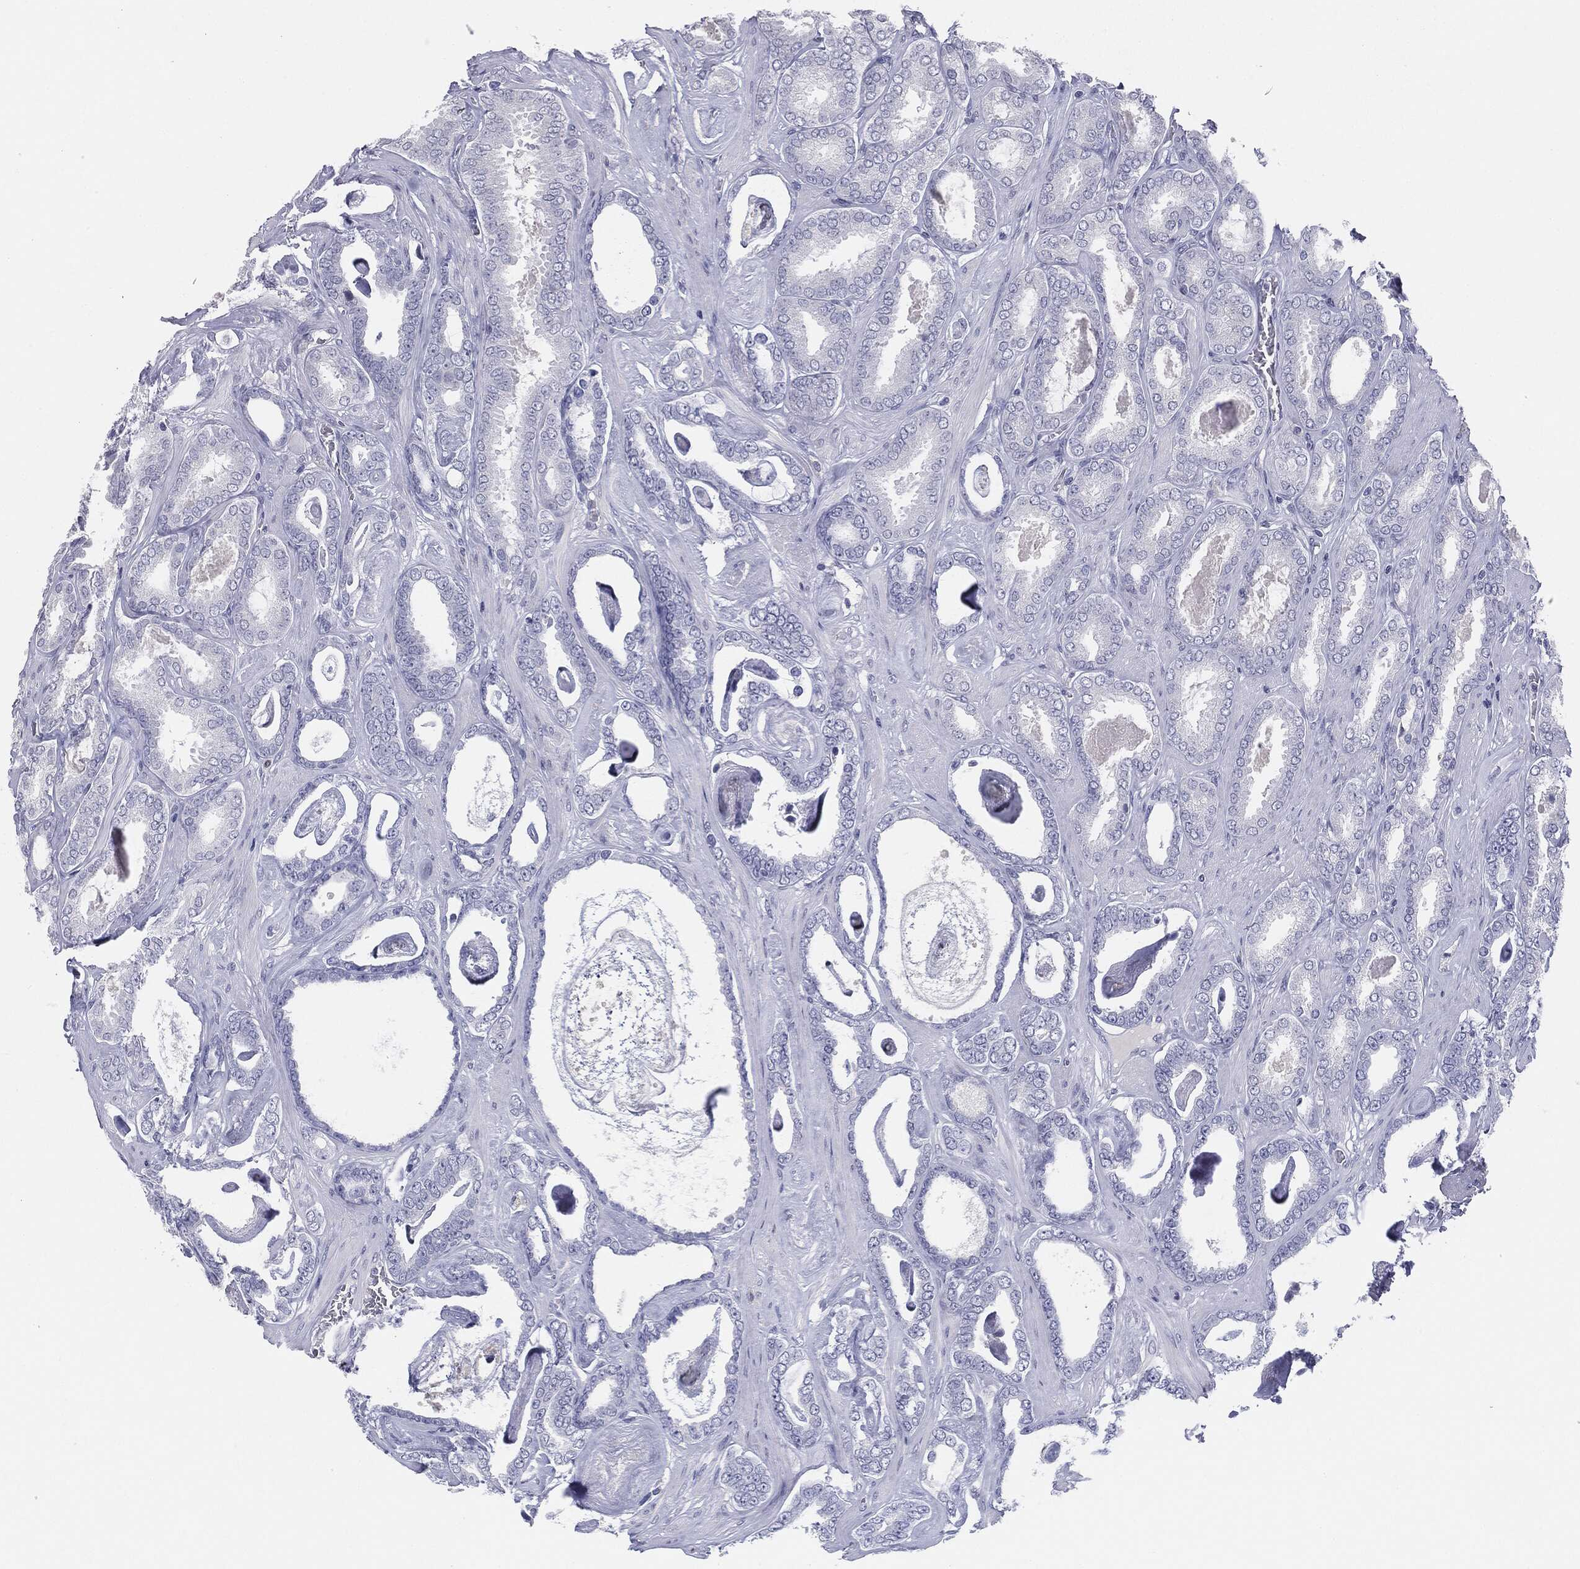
{"staining": {"intensity": "negative", "quantity": "none", "location": "none"}, "tissue": "prostate cancer", "cell_type": "Tumor cells", "image_type": "cancer", "snomed": [{"axis": "morphology", "description": "Adenocarcinoma, High grade"}, {"axis": "topography", "description": "Prostate"}], "caption": "There is no significant staining in tumor cells of prostate cancer (adenocarcinoma (high-grade)).", "gene": "SERPINB4", "patient": {"sex": "male", "age": 63}}